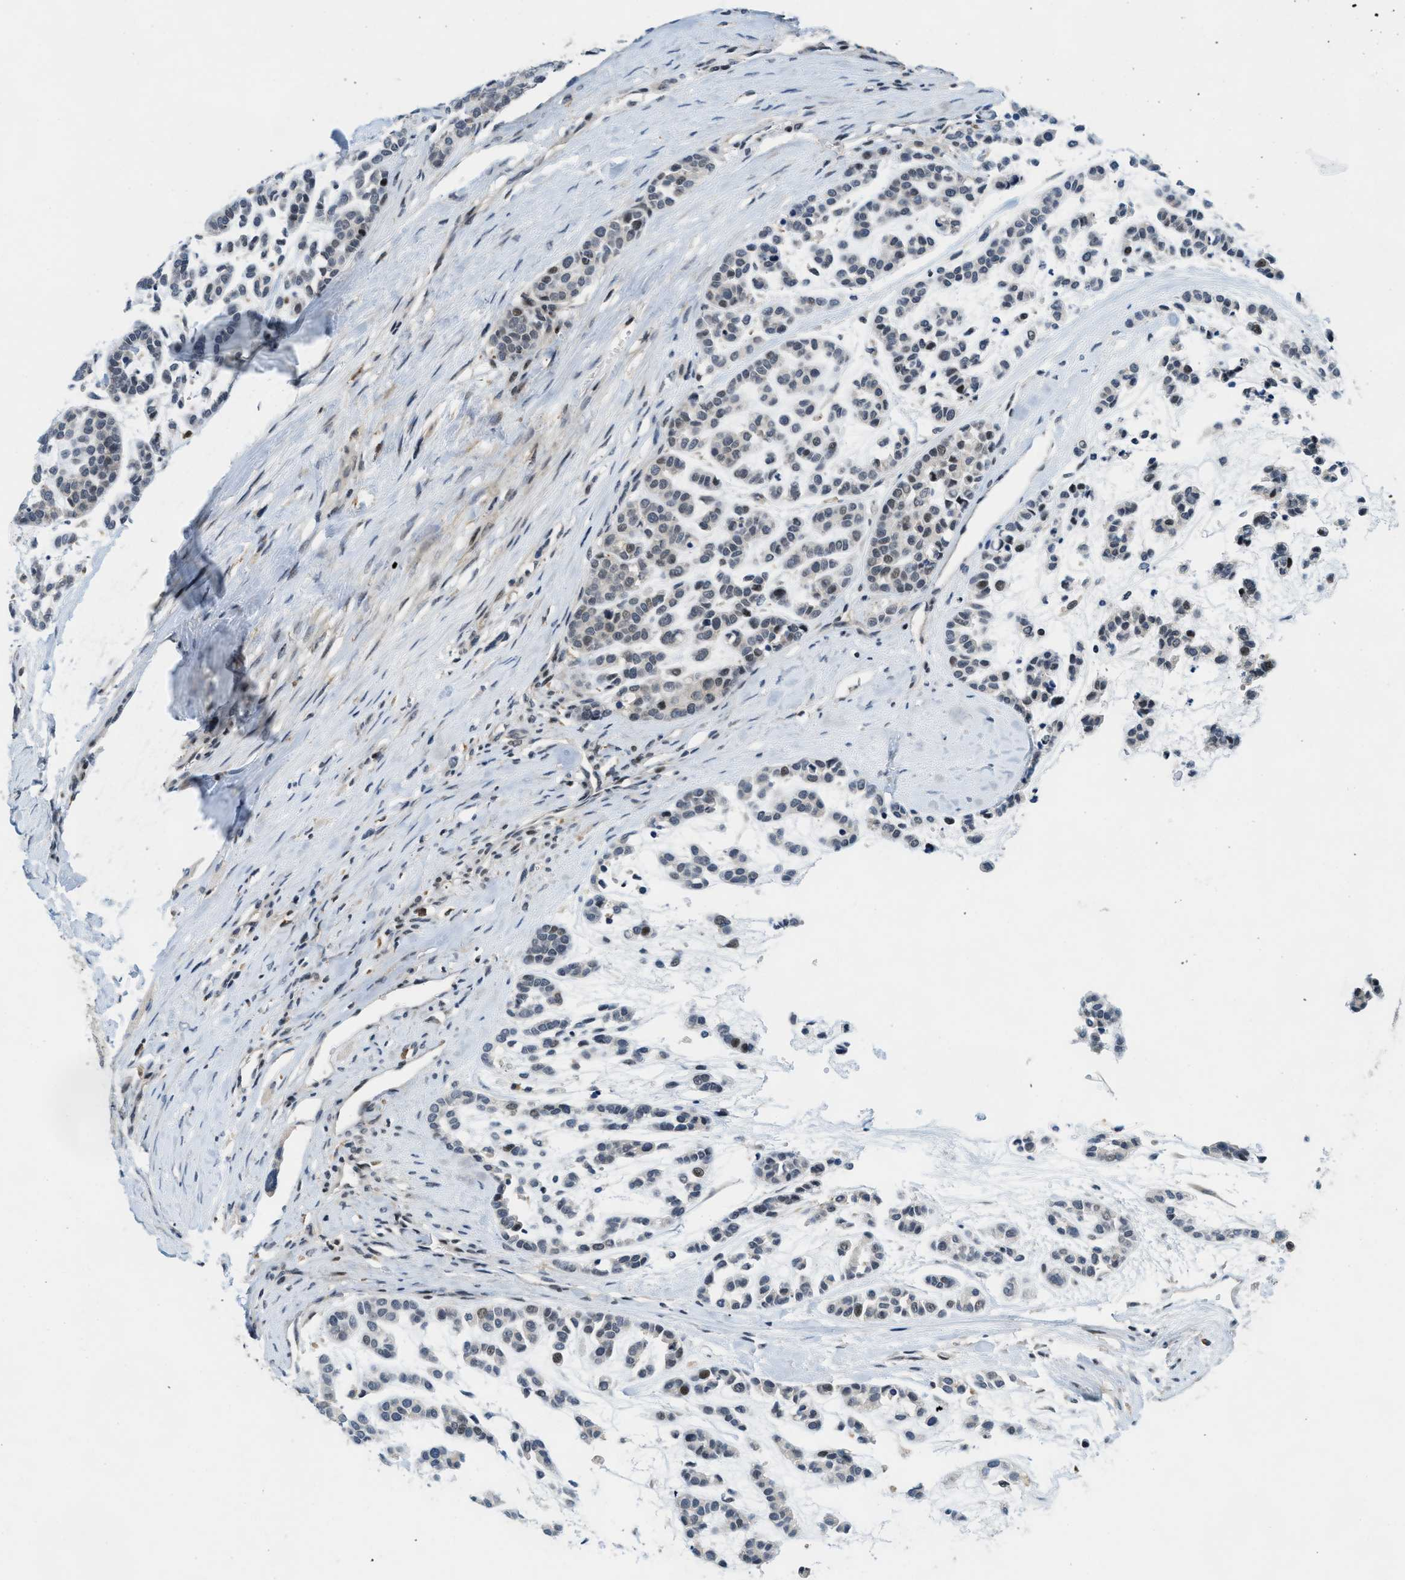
{"staining": {"intensity": "moderate", "quantity": "<25%", "location": "nuclear"}, "tissue": "head and neck cancer", "cell_type": "Tumor cells", "image_type": "cancer", "snomed": [{"axis": "morphology", "description": "Adenocarcinoma, NOS"}, {"axis": "morphology", "description": "Adenoma, NOS"}, {"axis": "topography", "description": "Head-Neck"}], "caption": "An IHC image of neoplastic tissue is shown. Protein staining in brown highlights moderate nuclear positivity in head and neck cancer within tumor cells.", "gene": "ING1", "patient": {"sex": "female", "age": 55}}